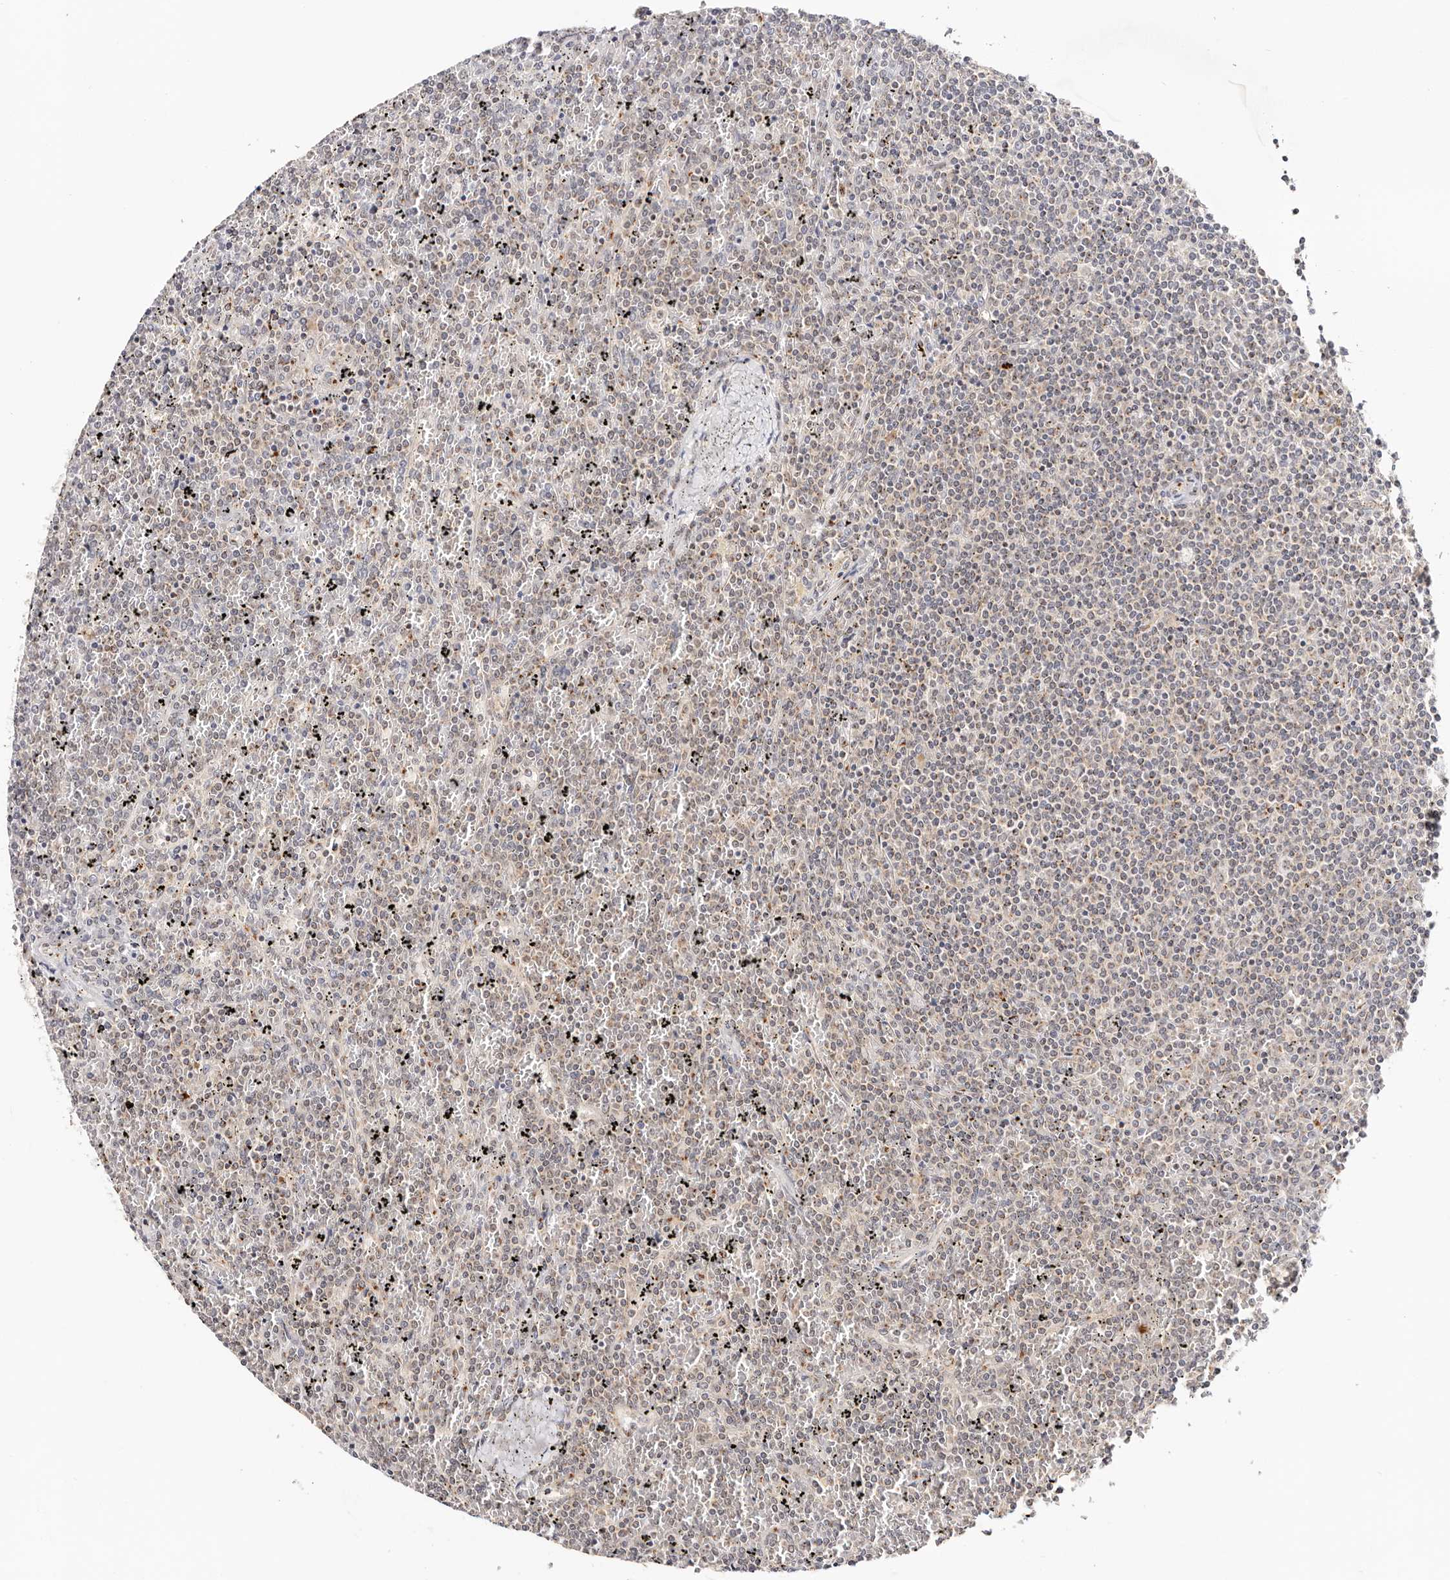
{"staining": {"intensity": "negative", "quantity": "none", "location": "none"}, "tissue": "lymphoma", "cell_type": "Tumor cells", "image_type": "cancer", "snomed": [{"axis": "morphology", "description": "Malignant lymphoma, non-Hodgkin's type, Low grade"}, {"axis": "topography", "description": "Spleen"}], "caption": "A high-resolution micrograph shows IHC staining of lymphoma, which reveals no significant staining in tumor cells.", "gene": "VIPAS39", "patient": {"sex": "female", "age": 19}}